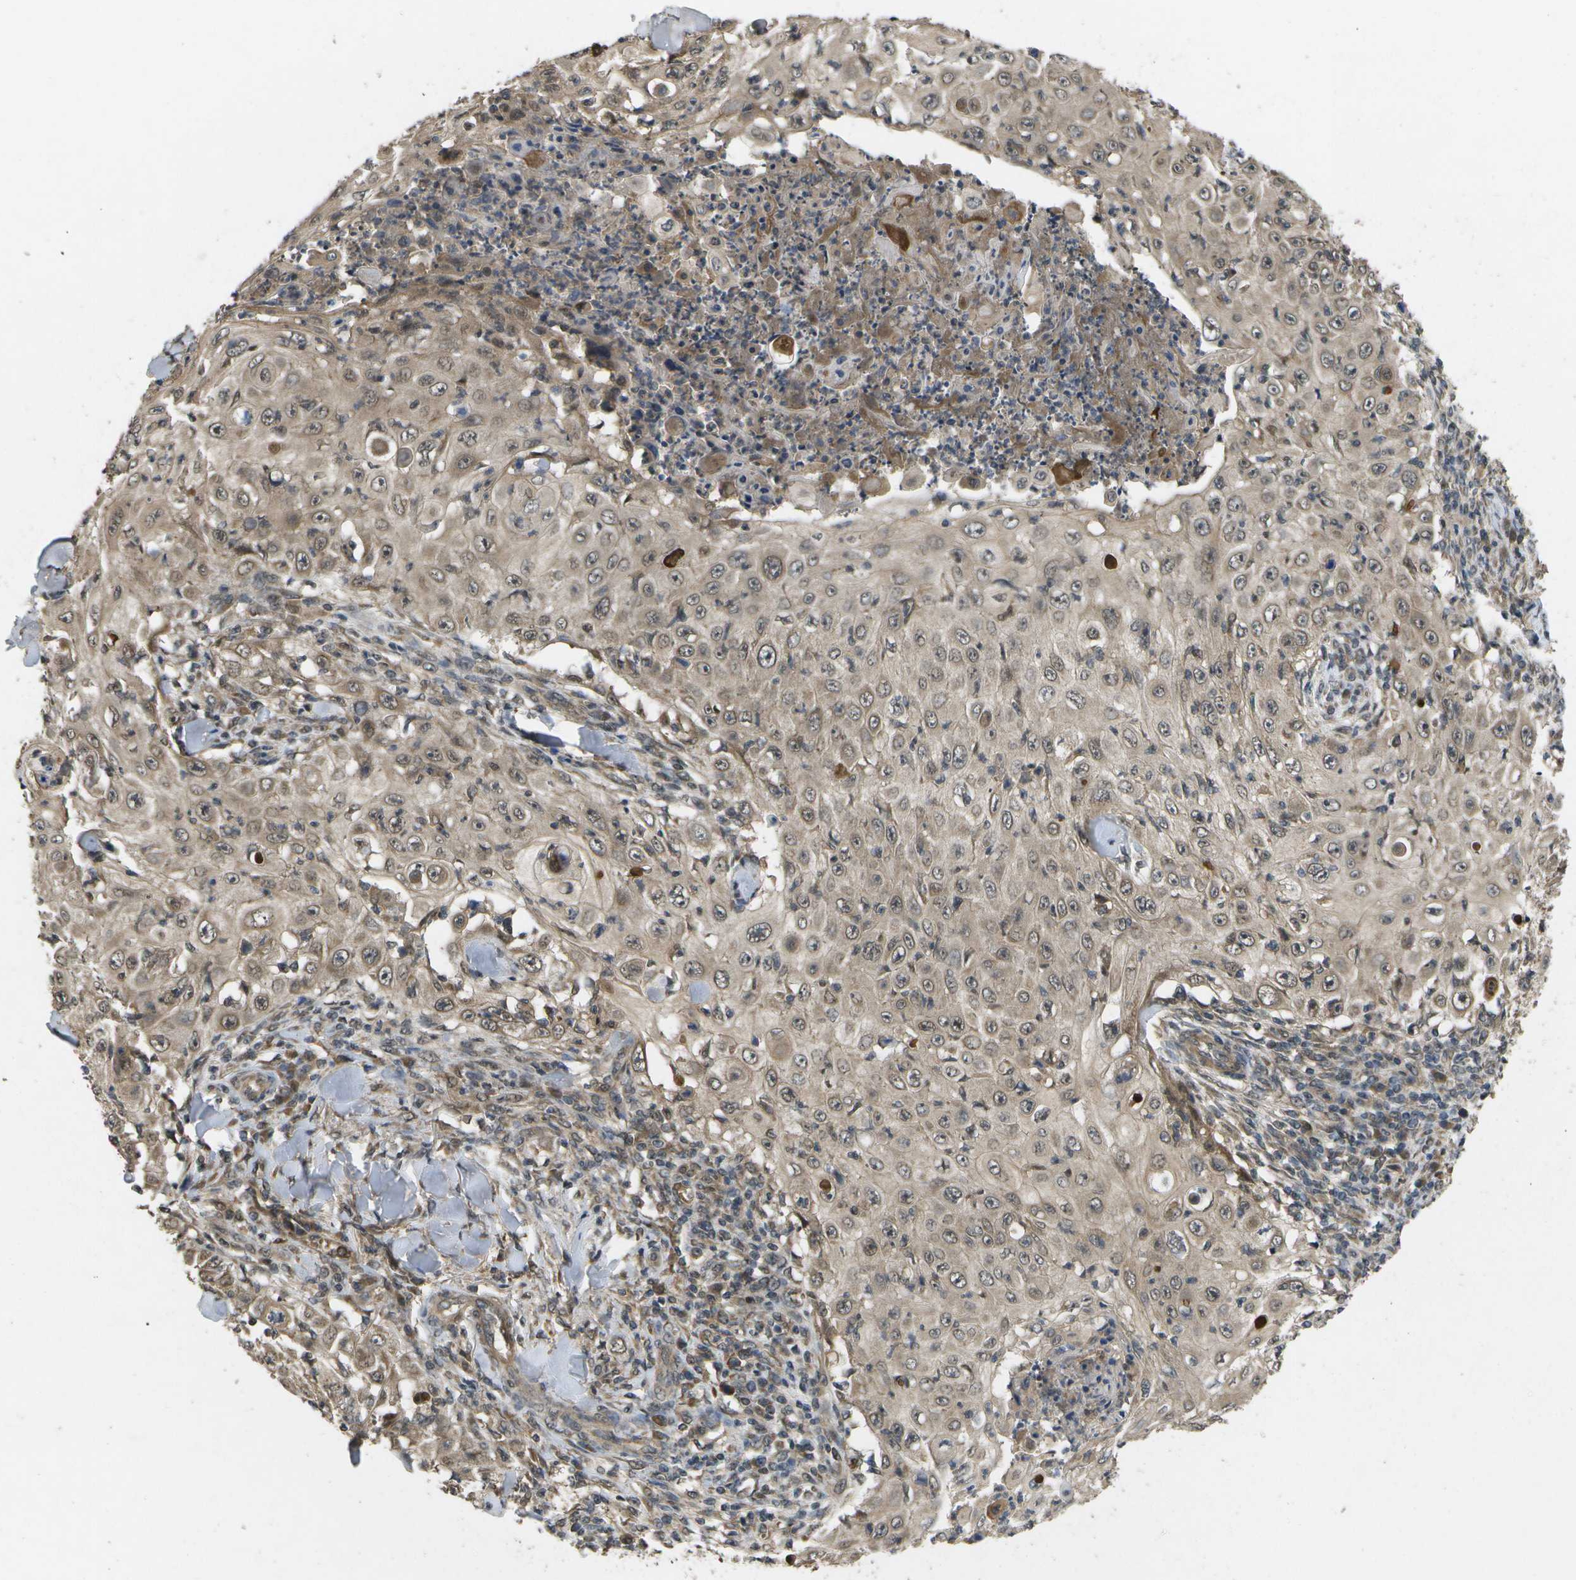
{"staining": {"intensity": "weak", "quantity": ">75%", "location": "cytoplasmic/membranous"}, "tissue": "skin cancer", "cell_type": "Tumor cells", "image_type": "cancer", "snomed": [{"axis": "morphology", "description": "Squamous cell carcinoma, NOS"}, {"axis": "topography", "description": "Skin"}], "caption": "DAB (3,3'-diaminobenzidine) immunohistochemical staining of human squamous cell carcinoma (skin) displays weak cytoplasmic/membranous protein expression in about >75% of tumor cells.", "gene": "ALAS1", "patient": {"sex": "male", "age": 86}}